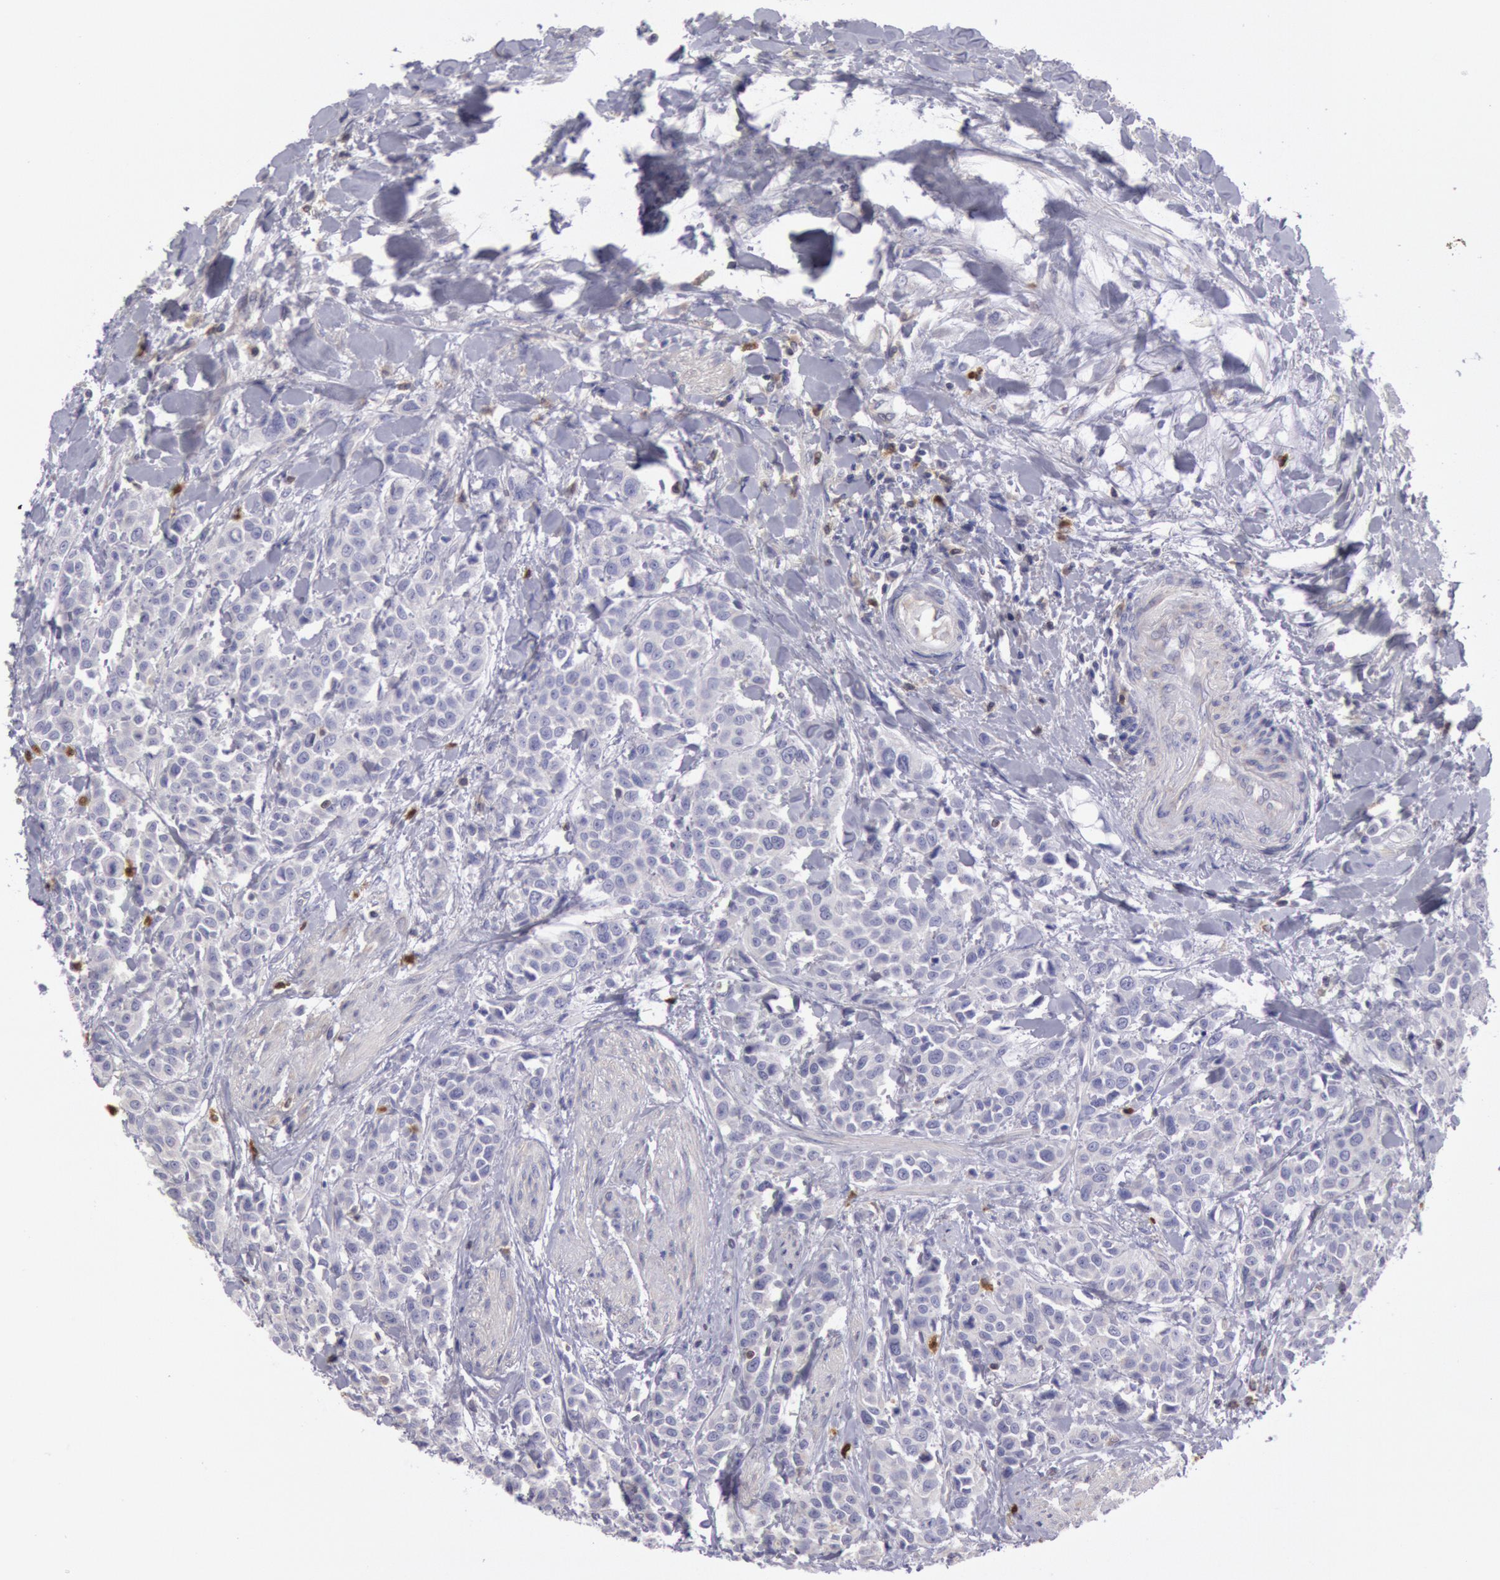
{"staining": {"intensity": "negative", "quantity": "none", "location": "none"}, "tissue": "urothelial cancer", "cell_type": "Tumor cells", "image_type": "cancer", "snomed": [{"axis": "morphology", "description": "Urothelial carcinoma, High grade"}, {"axis": "topography", "description": "Urinary bladder"}], "caption": "IHC of urothelial cancer reveals no expression in tumor cells.", "gene": "RAB27A", "patient": {"sex": "male", "age": 56}}